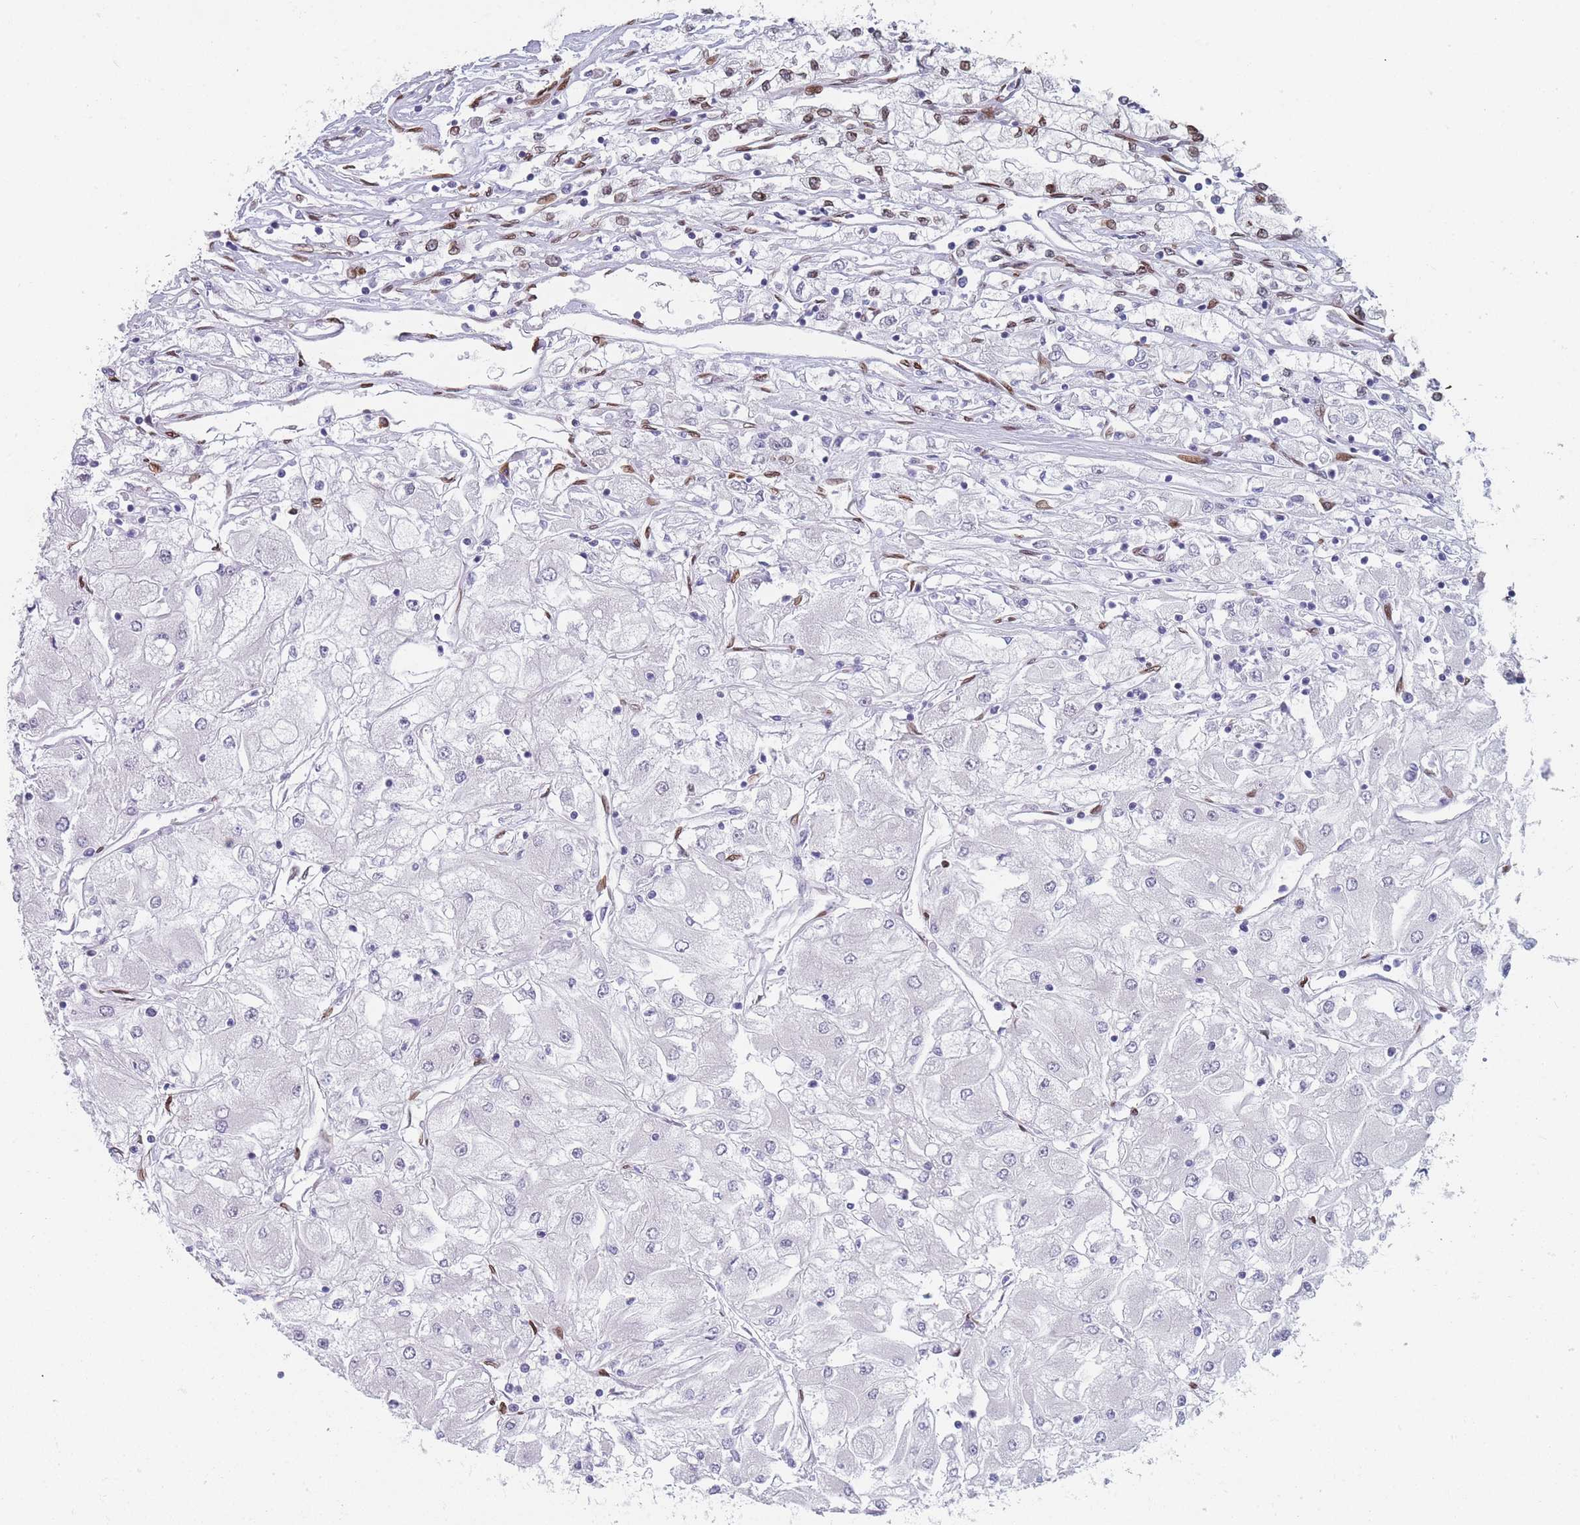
{"staining": {"intensity": "negative", "quantity": "none", "location": "none"}, "tissue": "renal cancer", "cell_type": "Tumor cells", "image_type": "cancer", "snomed": [{"axis": "morphology", "description": "Adenocarcinoma, NOS"}, {"axis": "topography", "description": "Kidney"}], "caption": "The image displays no staining of tumor cells in renal cancer.", "gene": "ZBTB1", "patient": {"sex": "male", "age": 80}}